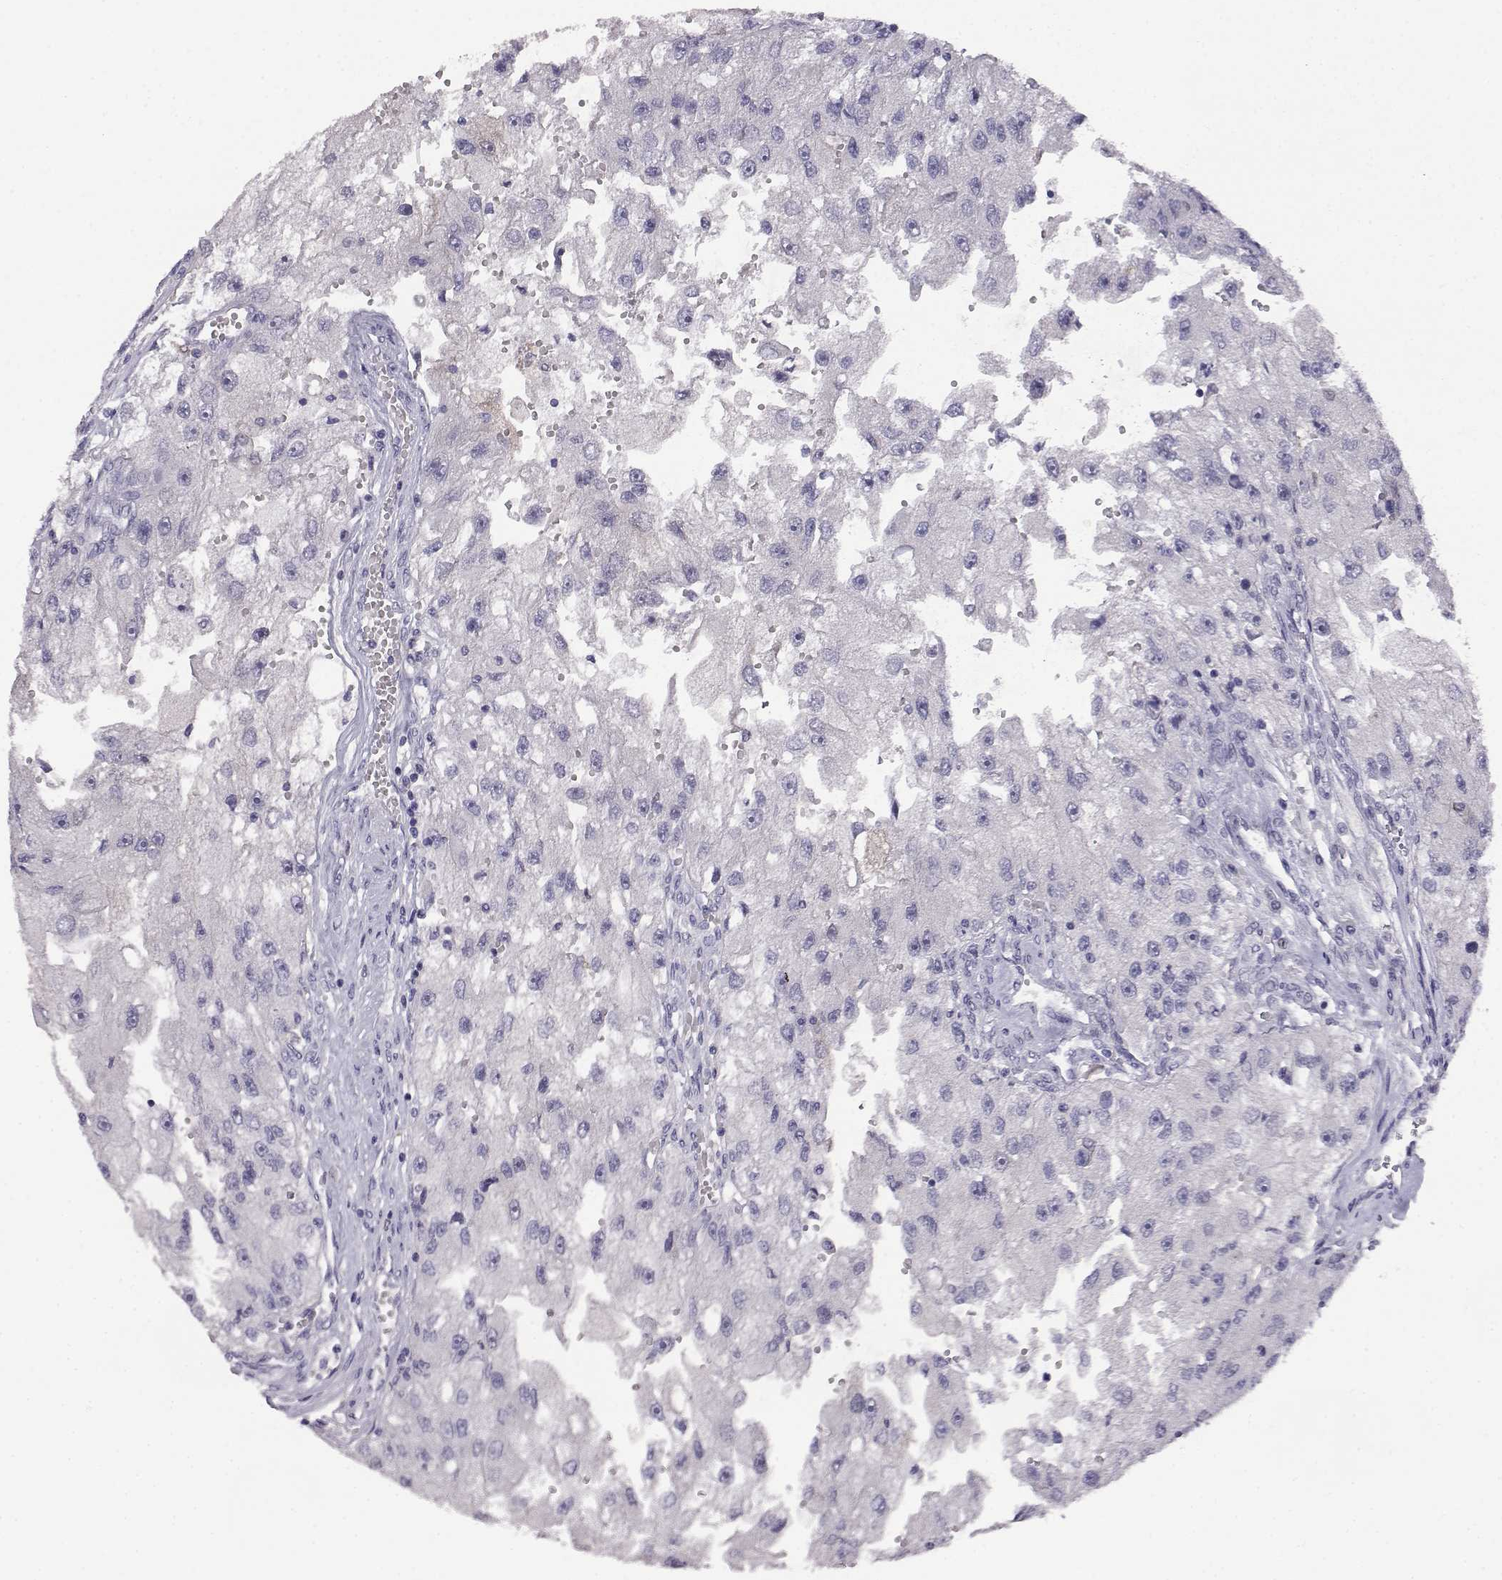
{"staining": {"intensity": "negative", "quantity": "none", "location": "none"}, "tissue": "renal cancer", "cell_type": "Tumor cells", "image_type": "cancer", "snomed": [{"axis": "morphology", "description": "Adenocarcinoma, NOS"}, {"axis": "topography", "description": "Kidney"}], "caption": "Immunohistochemistry (IHC) of human renal cancer (adenocarcinoma) demonstrates no expression in tumor cells.", "gene": "AKR1B1", "patient": {"sex": "male", "age": 63}}